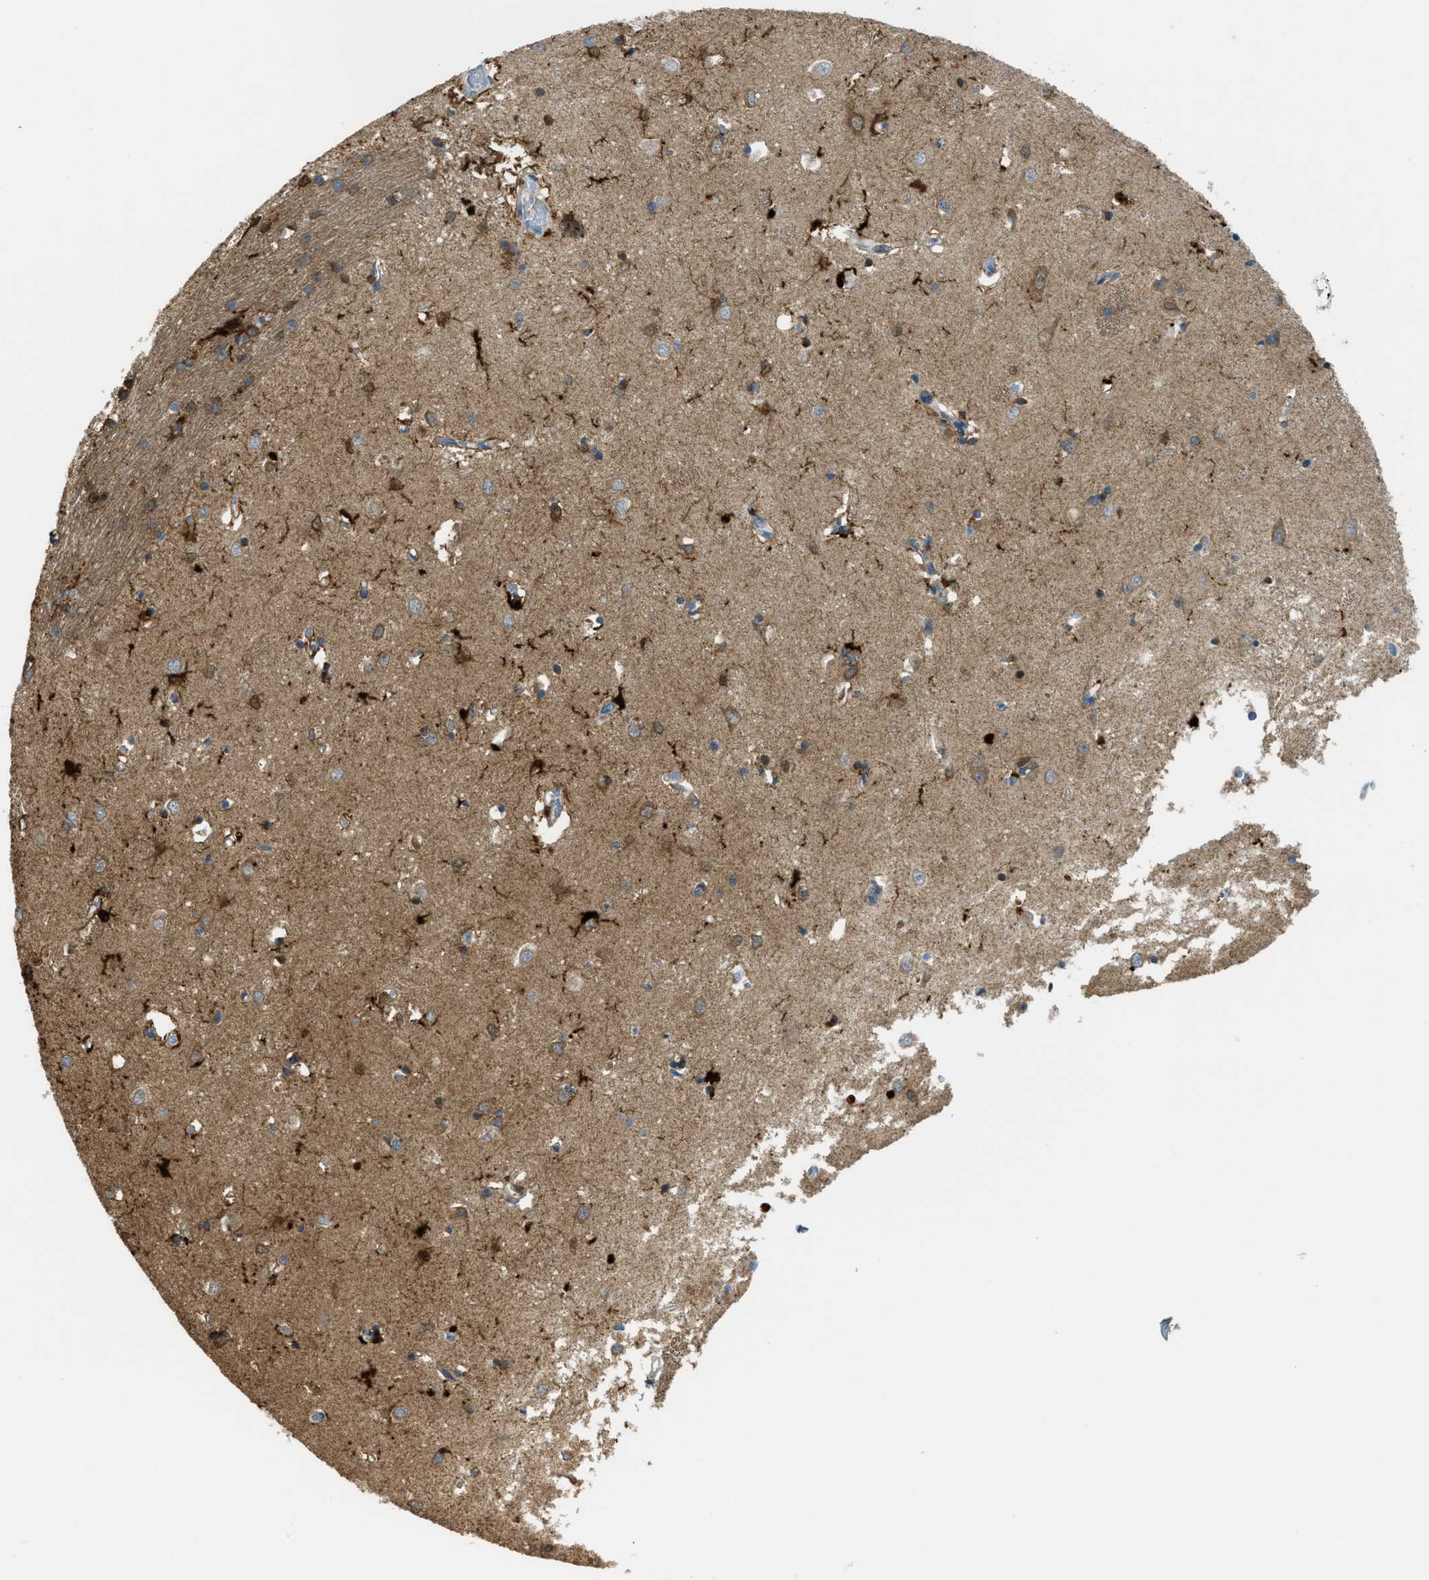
{"staining": {"intensity": "strong", "quantity": "<25%", "location": "cytoplasmic/membranous"}, "tissue": "caudate", "cell_type": "Glial cells", "image_type": "normal", "snomed": [{"axis": "morphology", "description": "Normal tissue, NOS"}, {"axis": "topography", "description": "Lateral ventricle wall"}], "caption": "This photomicrograph exhibits unremarkable caudate stained with immunohistochemistry to label a protein in brown. The cytoplasmic/membranous of glial cells show strong positivity for the protein. Nuclei are counter-stained blue.", "gene": "RFFL", "patient": {"sex": "female", "age": 19}}